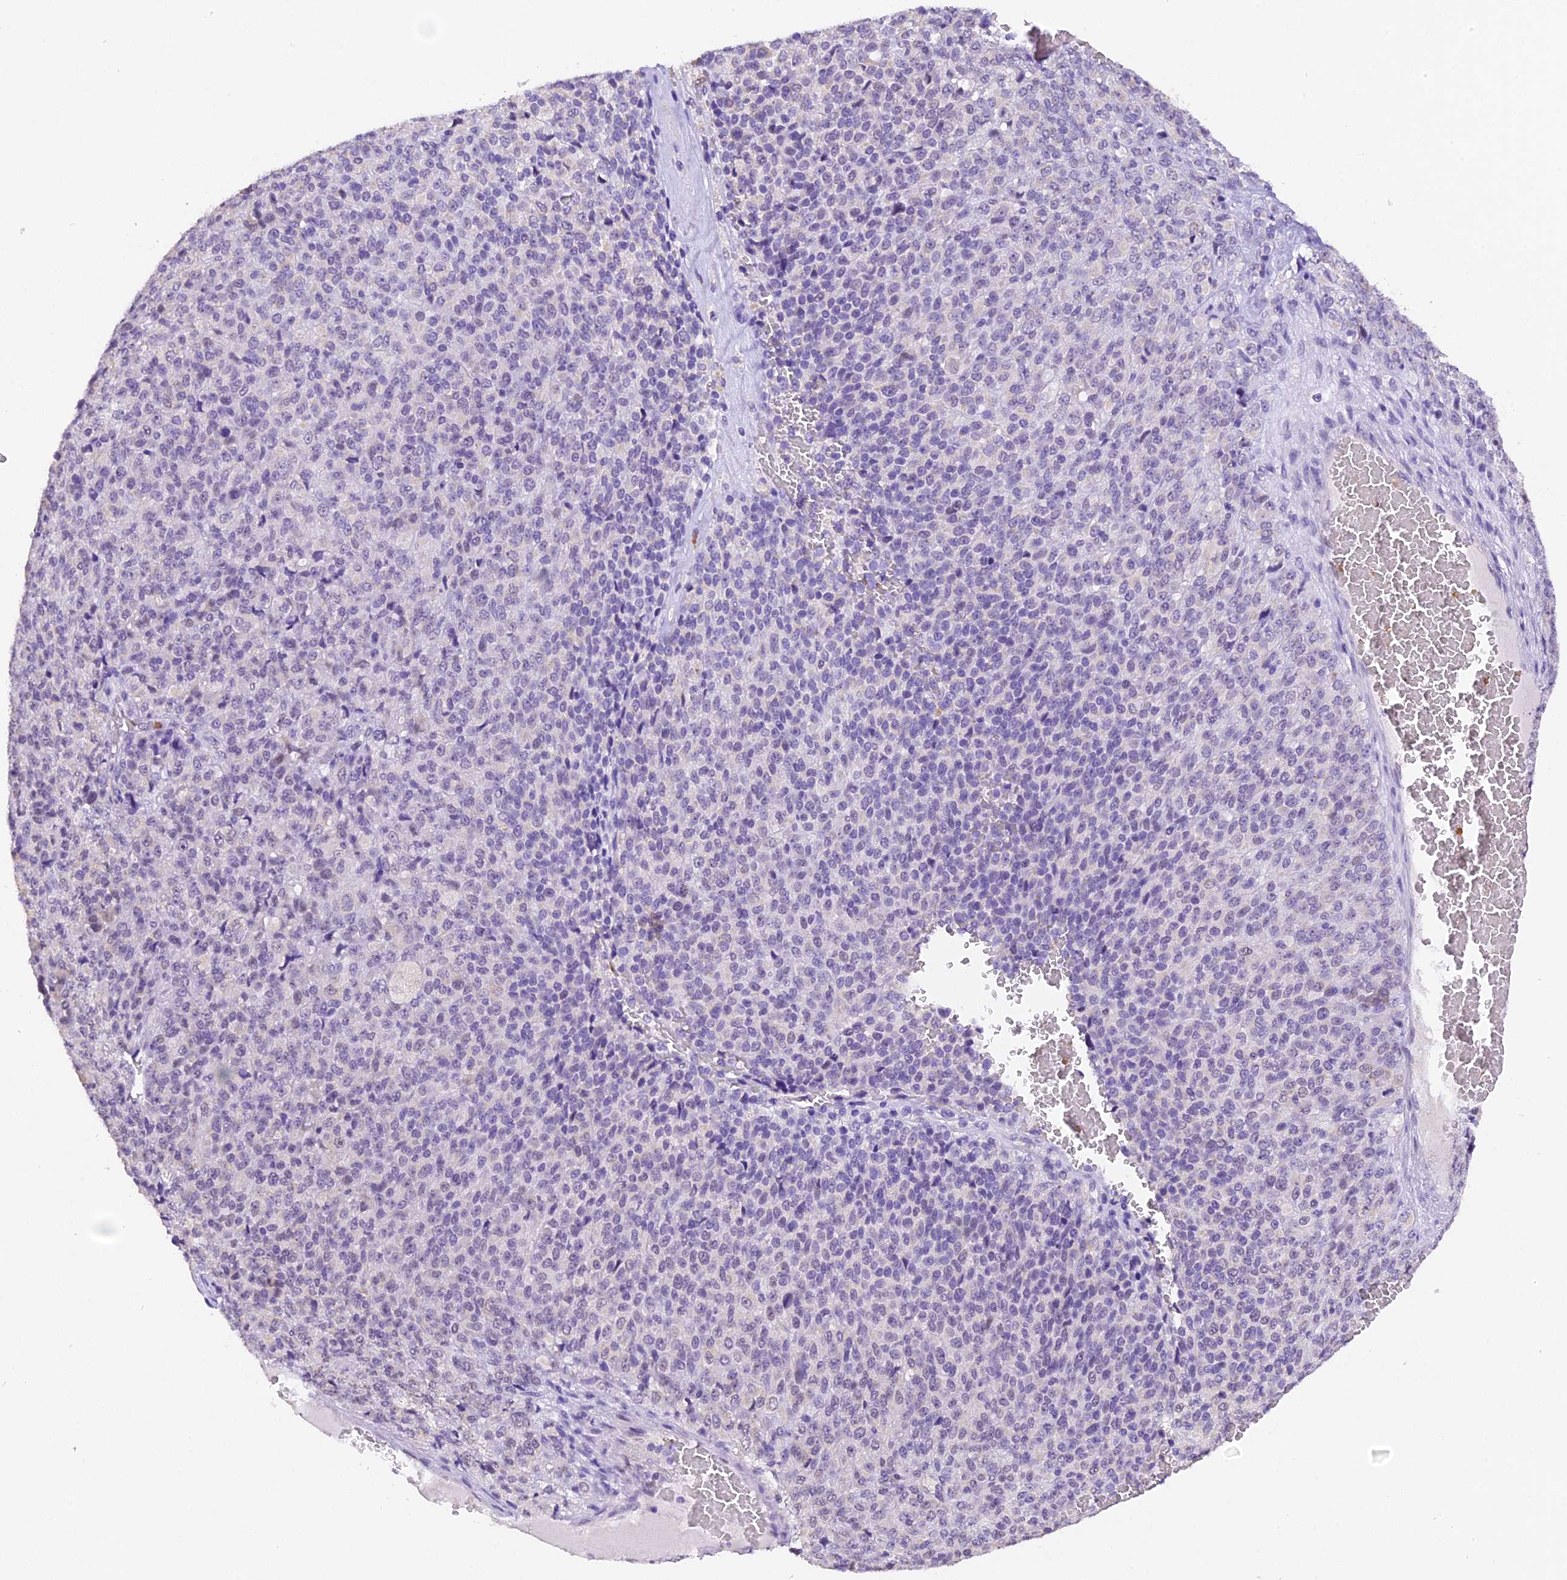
{"staining": {"intensity": "negative", "quantity": "none", "location": "none"}, "tissue": "melanoma", "cell_type": "Tumor cells", "image_type": "cancer", "snomed": [{"axis": "morphology", "description": "Malignant melanoma, Metastatic site"}, {"axis": "topography", "description": "Brain"}], "caption": "Human malignant melanoma (metastatic site) stained for a protein using immunohistochemistry demonstrates no positivity in tumor cells.", "gene": "AHSP", "patient": {"sex": "female", "age": 56}}